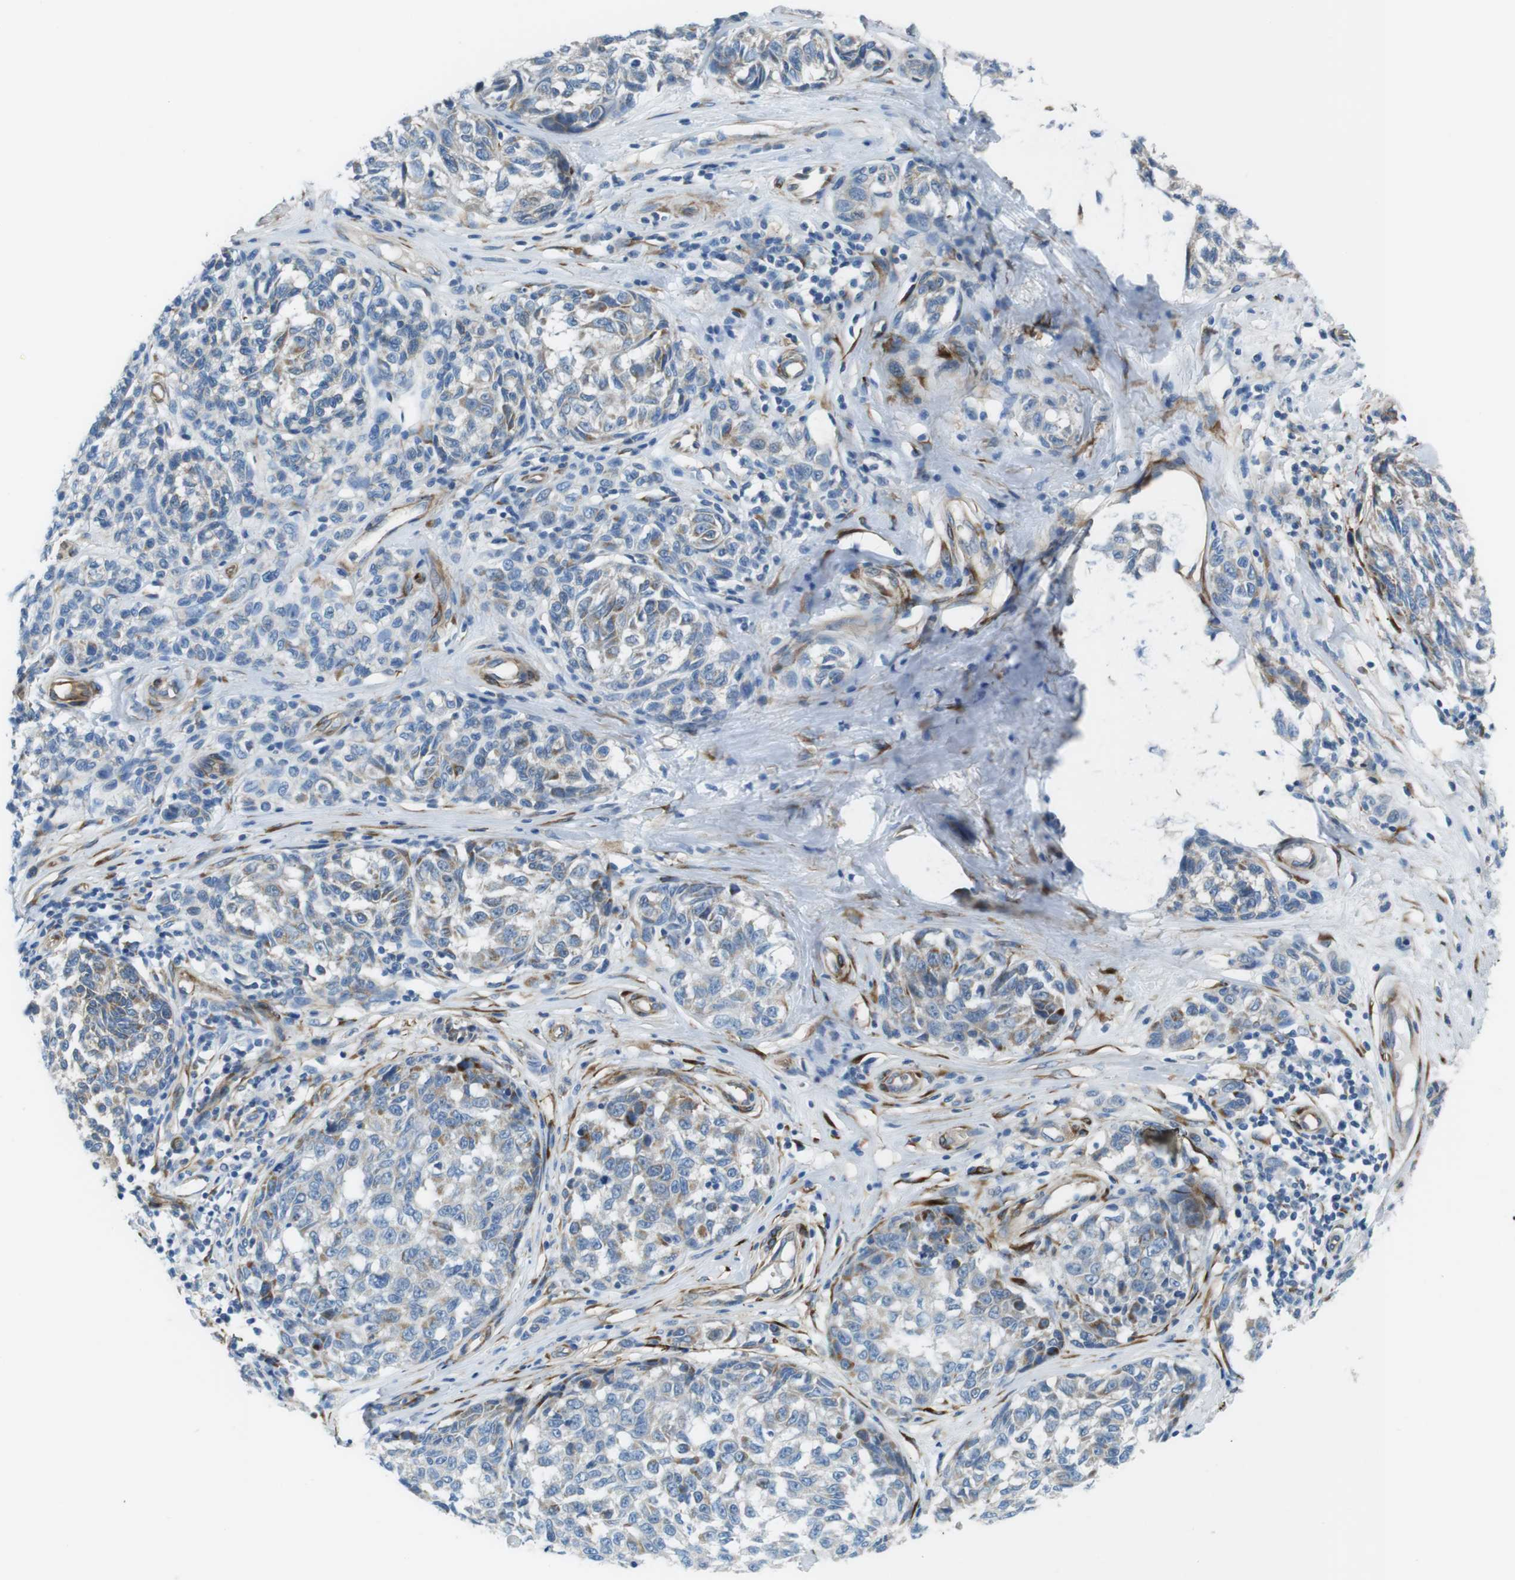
{"staining": {"intensity": "weak", "quantity": "25%-75%", "location": "cytoplasmic/membranous"}, "tissue": "melanoma", "cell_type": "Tumor cells", "image_type": "cancer", "snomed": [{"axis": "morphology", "description": "Malignant melanoma, NOS"}, {"axis": "topography", "description": "Skin"}], "caption": "Tumor cells show weak cytoplasmic/membranous positivity in about 25%-75% of cells in malignant melanoma.", "gene": "EMP2", "patient": {"sex": "female", "age": 64}}